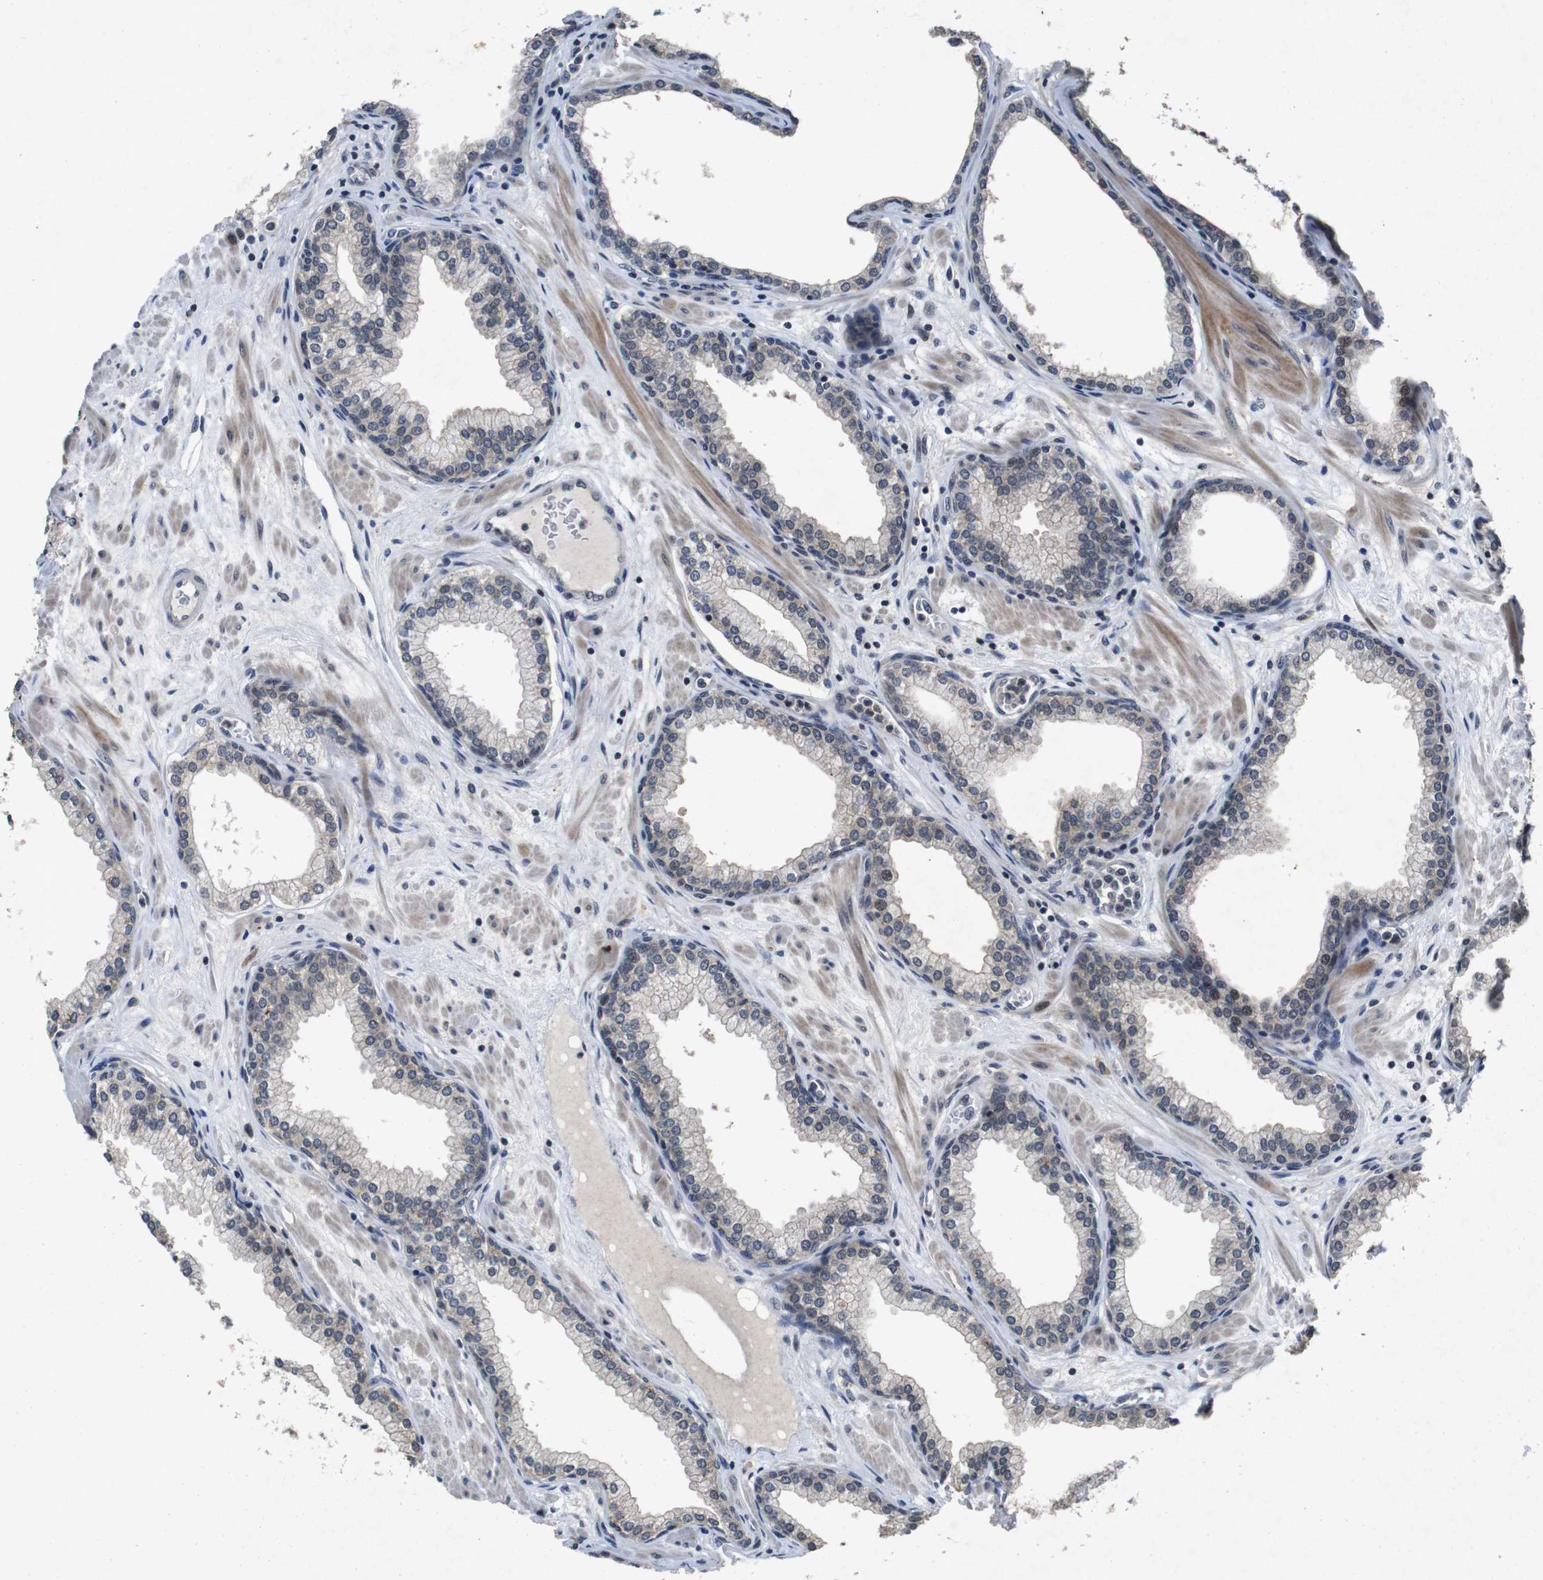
{"staining": {"intensity": "negative", "quantity": "none", "location": "none"}, "tissue": "prostate", "cell_type": "Glandular cells", "image_type": "normal", "snomed": [{"axis": "morphology", "description": "Normal tissue, NOS"}, {"axis": "morphology", "description": "Urothelial carcinoma, Low grade"}, {"axis": "topography", "description": "Urinary bladder"}, {"axis": "topography", "description": "Prostate"}], "caption": "Glandular cells show no significant staining in benign prostate. (Stains: DAB immunohistochemistry with hematoxylin counter stain, Microscopy: brightfield microscopy at high magnification).", "gene": "AKT3", "patient": {"sex": "male", "age": 60}}